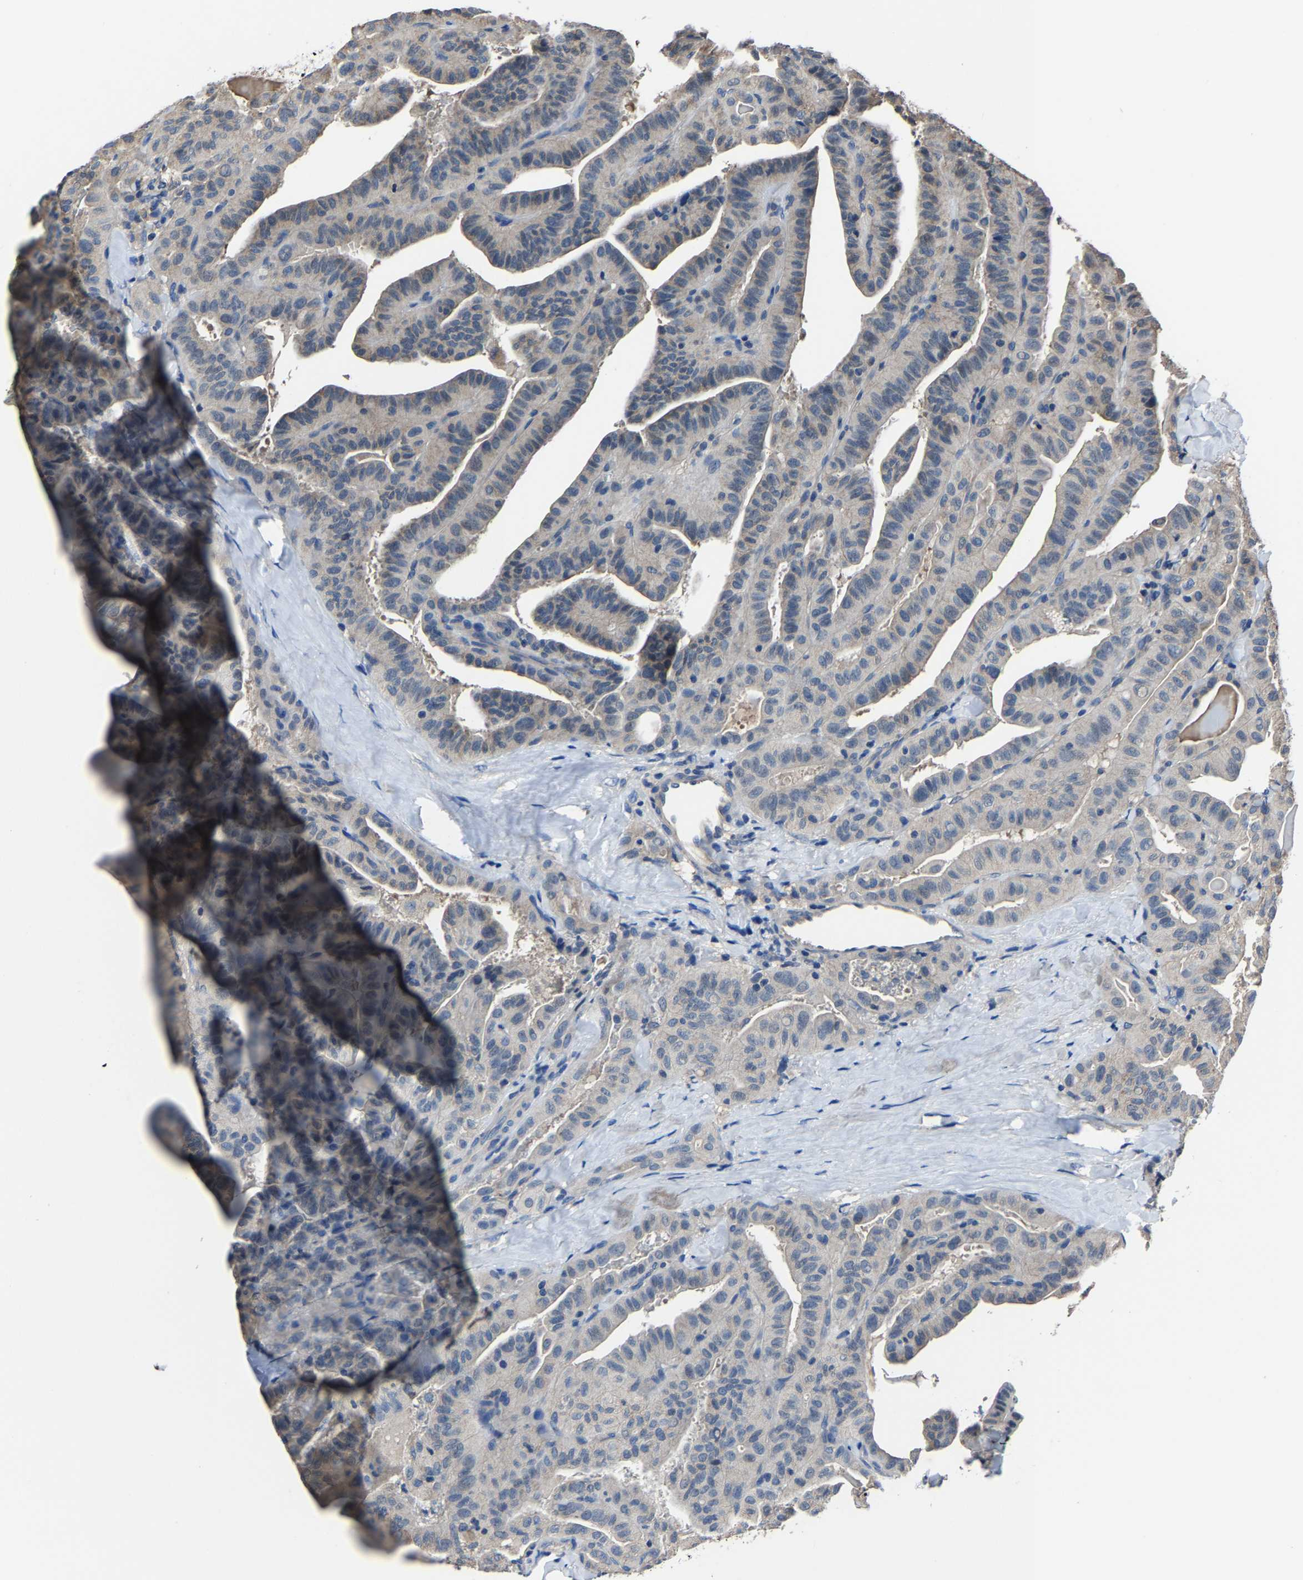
{"staining": {"intensity": "negative", "quantity": "none", "location": "none"}, "tissue": "thyroid cancer", "cell_type": "Tumor cells", "image_type": "cancer", "snomed": [{"axis": "morphology", "description": "Papillary adenocarcinoma, NOS"}, {"axis": "topography", "description": "Thyroid gland"}], "caption": "Thyroid papillary adenocarcinoma stained for a protein using IHC exhibits no positivity tumor cells.", "gene": "STRBP", "patient": {"sex": "male", "age": 77}}